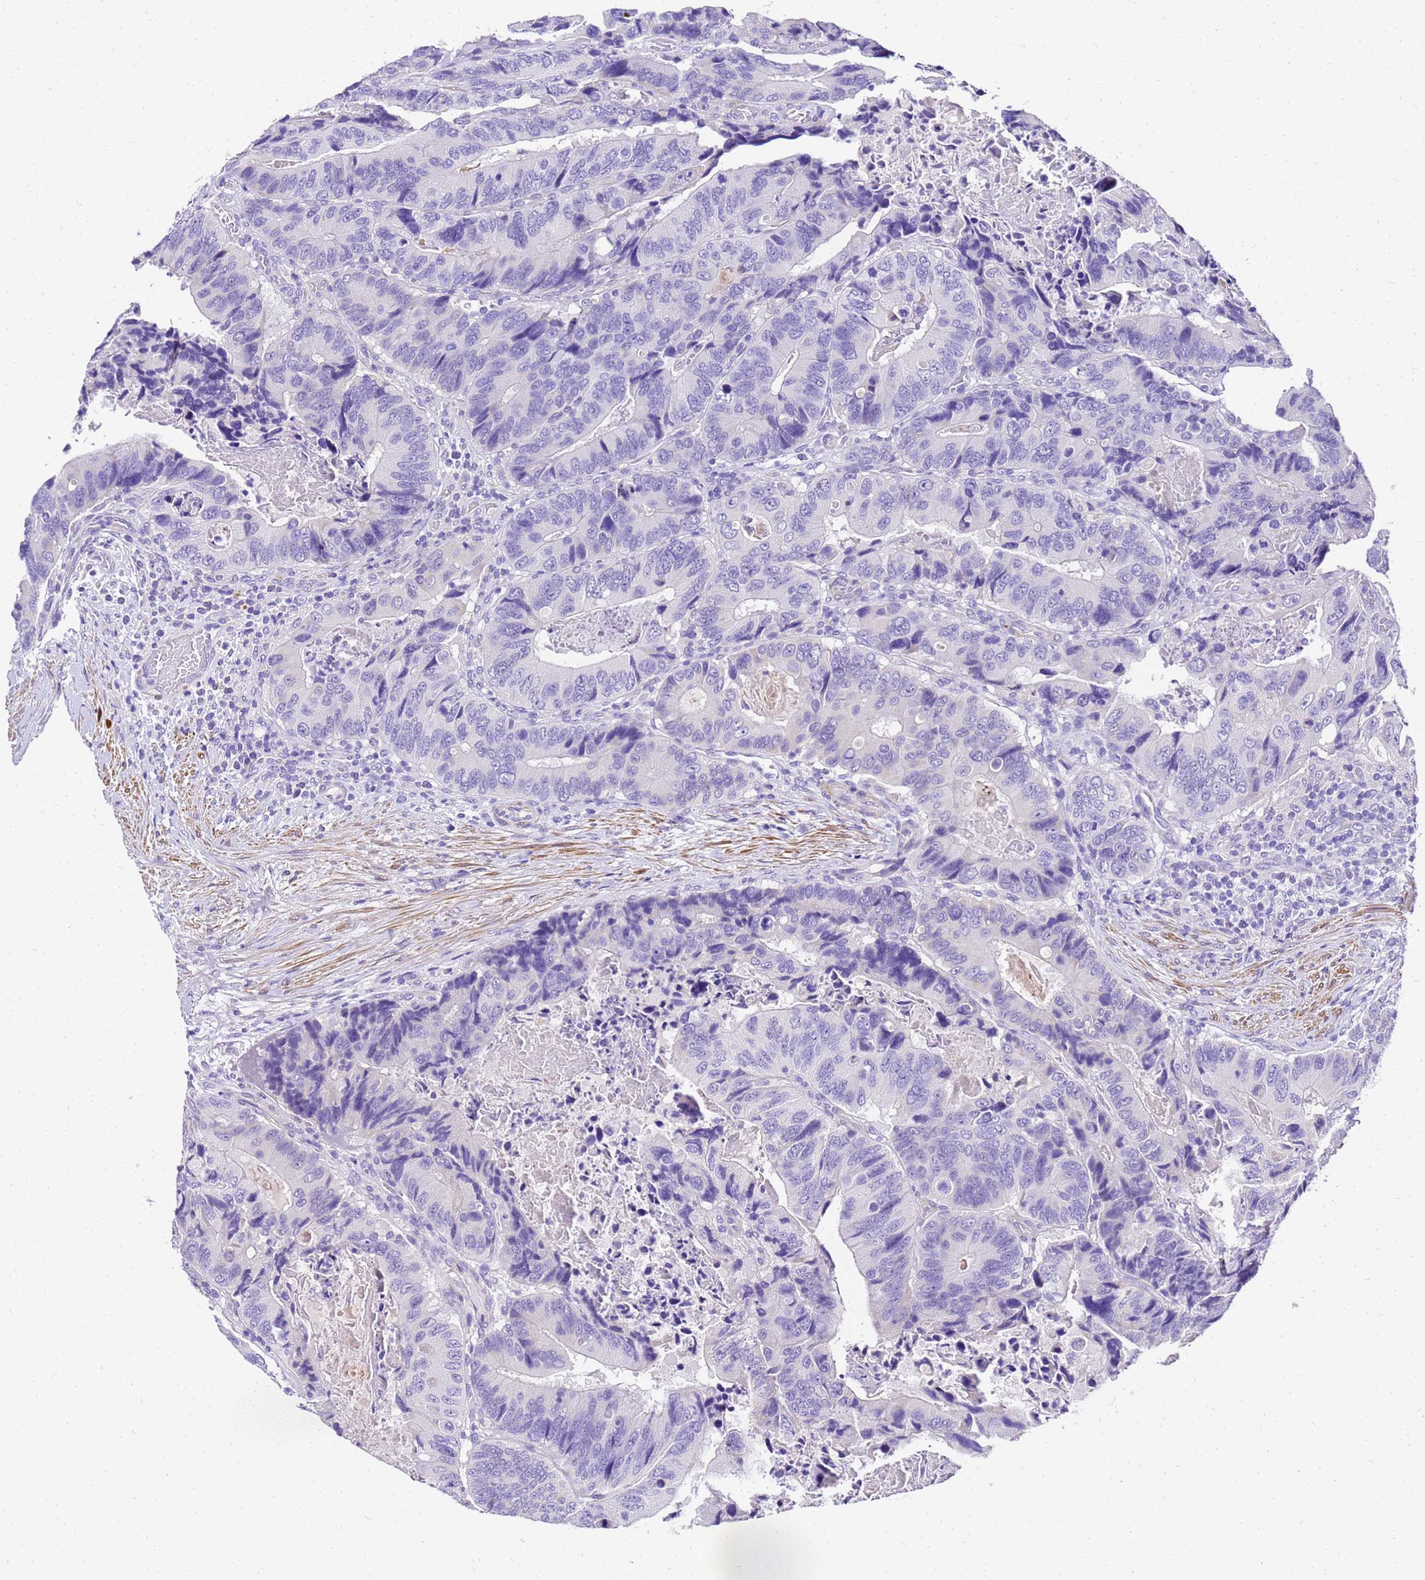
{"staining": {"intensity": "negative", "quantity": "none", "location": "none"}, "tissue": "colorectal cancer", "cell_type": "Tumor cells", "image_type": "cancer", "snomed": [{"axis": "morphology", "description": "Adenocarcinoma, NOS"}, {"axis": "topography", "description": "Colon"}], "caption": "This is an immunohistochemistry image of colorectal adenocarcinoma. There is no staining in tumor cells.", "gene": "HSPB6", "patient": {"sex": "male", "age": 84}}